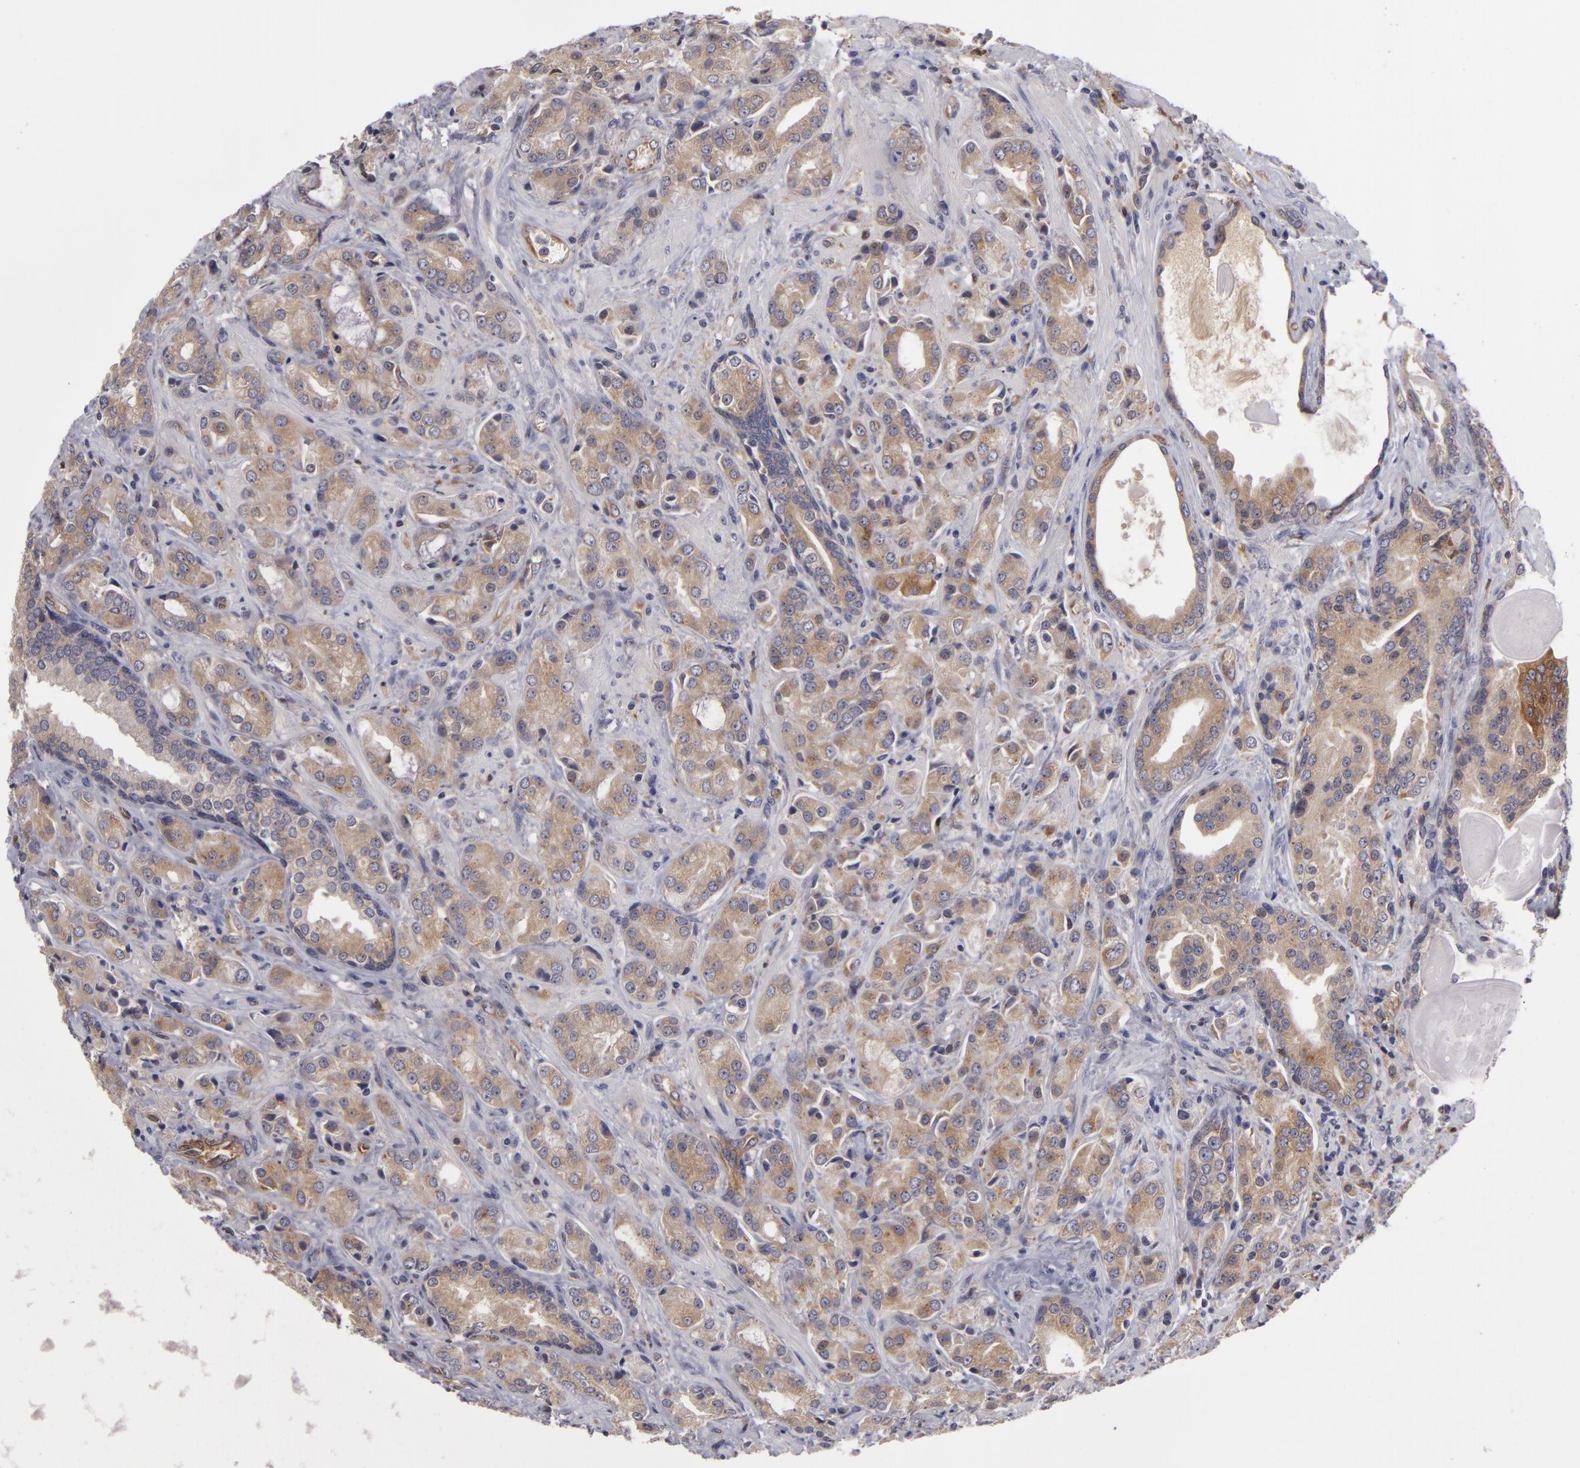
{"staining": {"intensity": "weak", "quantity": ">75%", "location": "cytoplasmic/membranous"}, "tissue": "prostate cancer", "cell_type": "Tumor cells", "image_type": "cancer", "snomed": [{"axis": "morphology", "description": "Adenocarcinoma, Medium grade"}, {"axis": "topography", "description": "Prostate"}], "caption": "DAB (3,3'-diaminobenzidine) immunohistochemical staining of prostate adenocarcinoma (medium-grade) displays weak cytoplasmic/membranous protein expression in approximately >75% of tumor cells. (brown staining indicates protein expression, while blue staining denotes nuclei).", "gene": "ZNF229", "patient": {"sex": "male", "age": 70}}